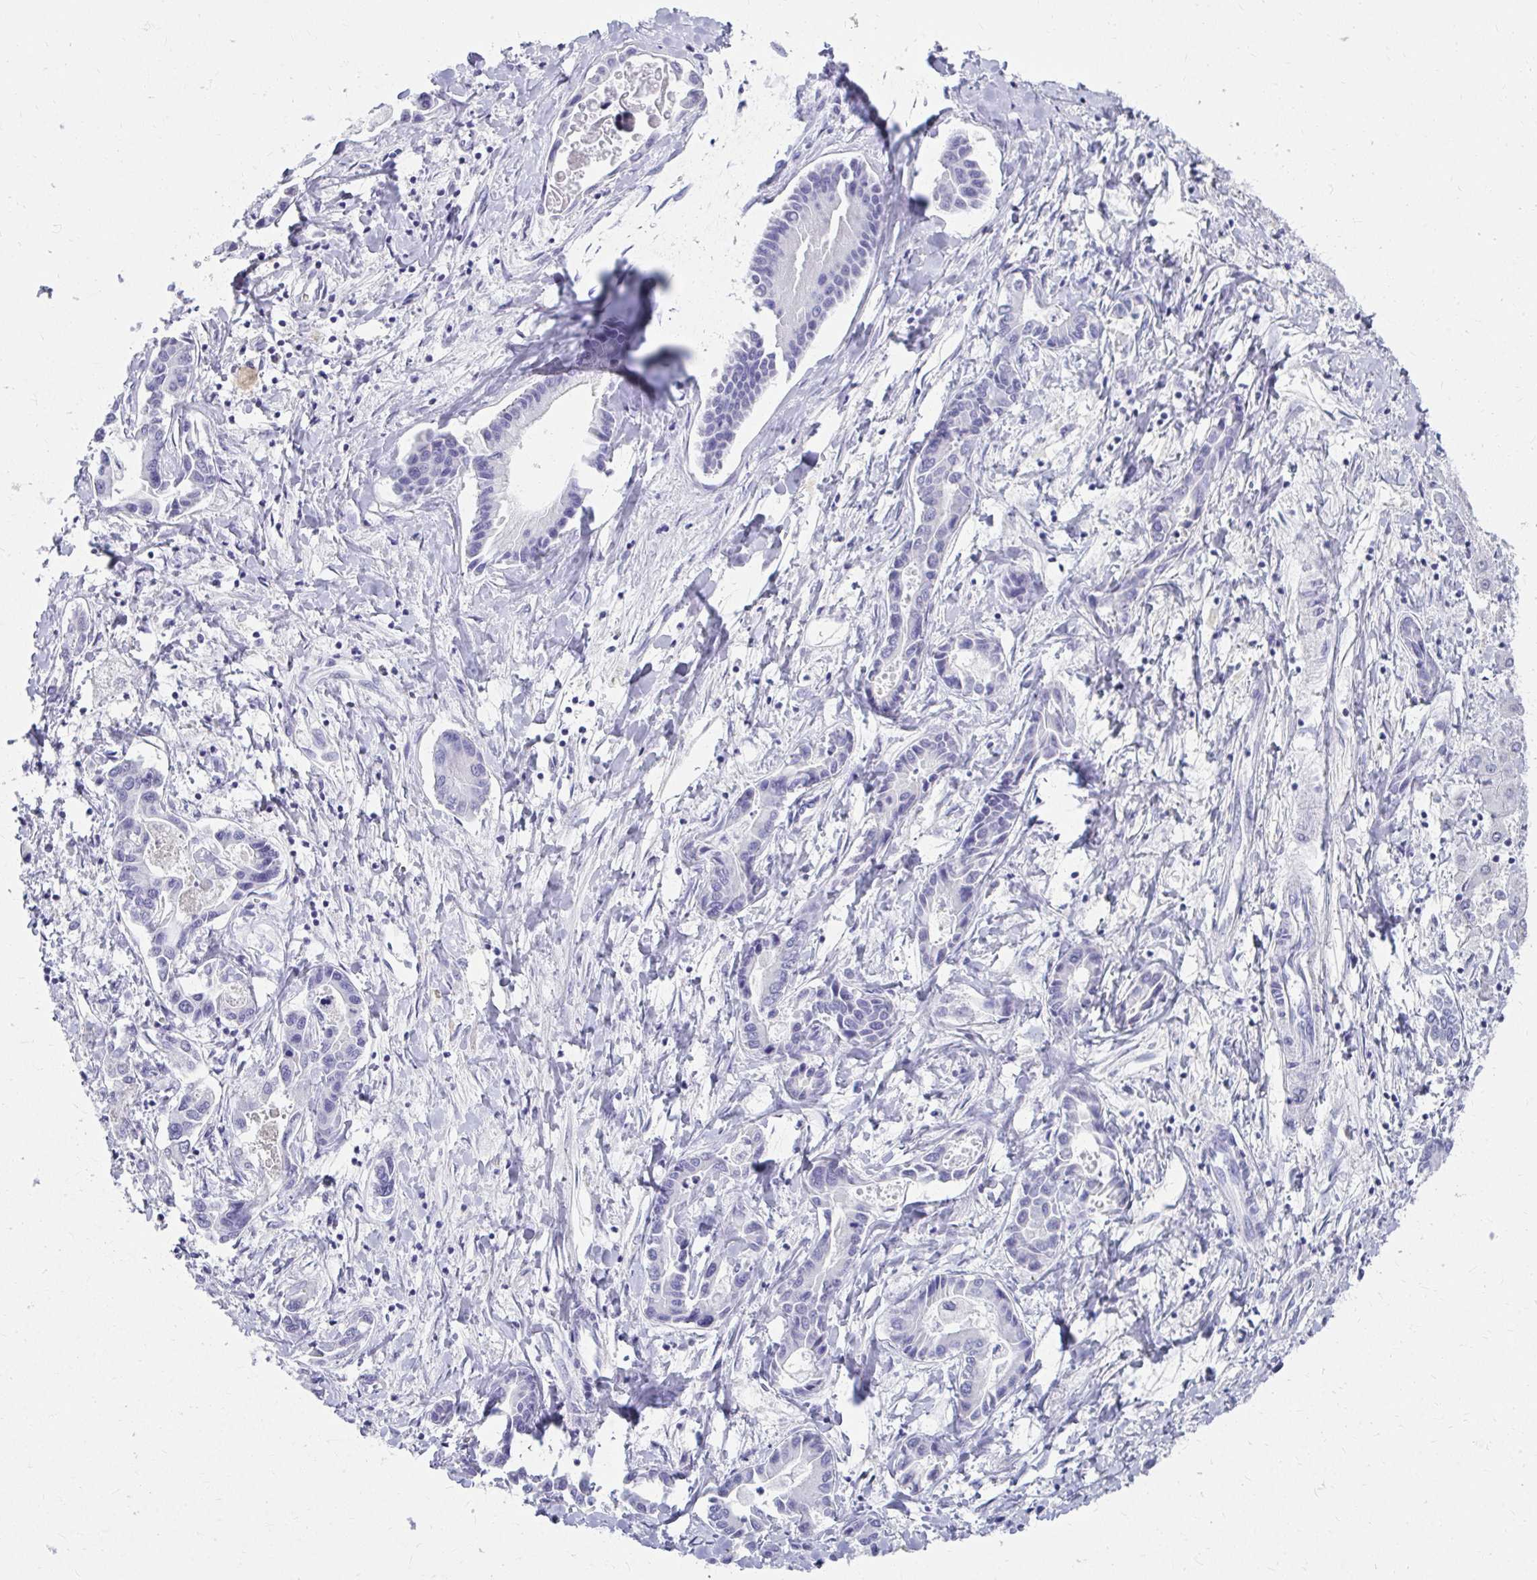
{"staining": {"intensity": "negative", "quantity": "none", "location": "none"}, "tissue": "liver cancer", "cell_type": "Tumor cells", "image_type": "cancer", "snomed": [{"axis": "morphology", "description": "Cholangiocarcinoma"}, {"axis": "topography", "description": "Liver"}], "caption": "An image of liver cancer stained for a protein displays no brown staining in tumor cells. (Brightfield microscopy of DAB immunohistochemistry (IHC) at high magnification).", "gene": "DPEP3", "patient": {"sex": "male", "age": 66}}